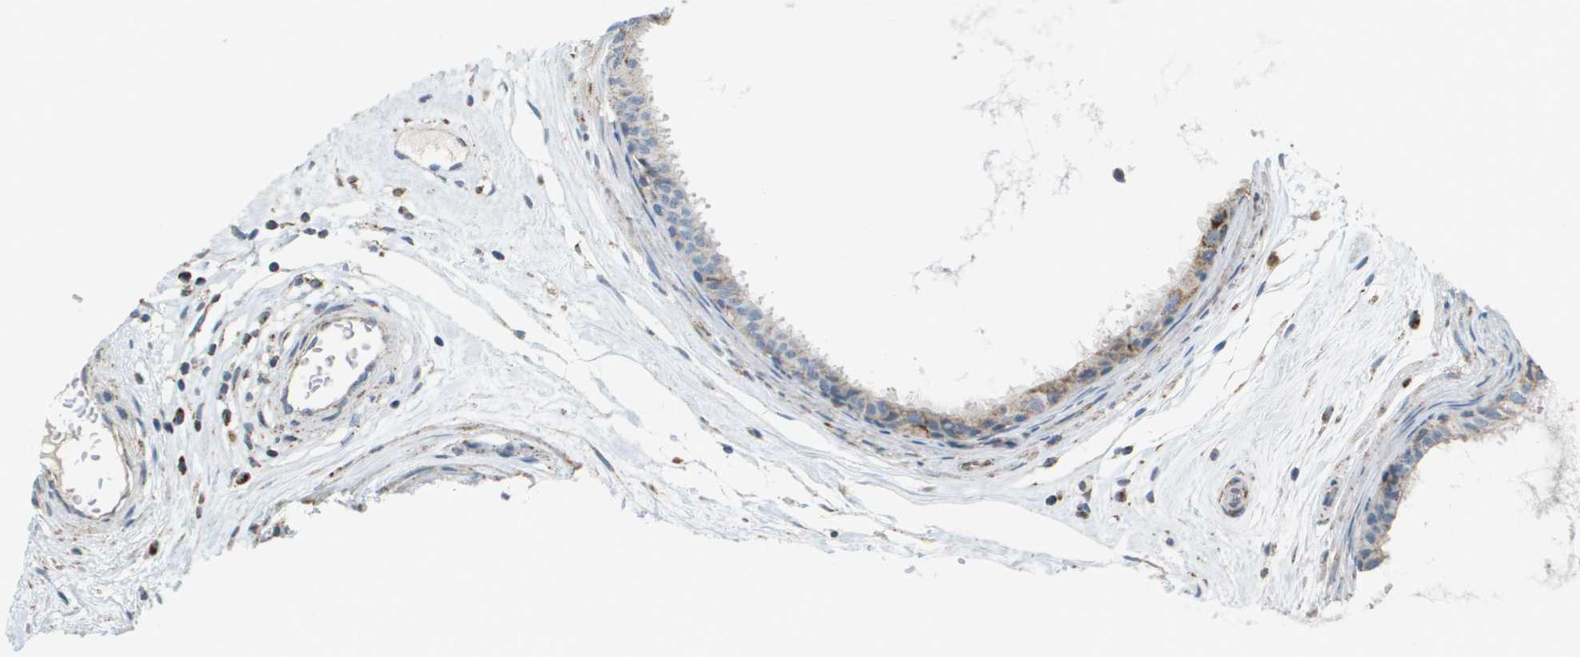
{"staining": {"intensity": "moderate", "quantity": "25%-75%", "location": "cytoplasmic/membranous"}, "tissue": "epididymis", "cell_type": "Glandular cells", "image_type": "normal", "snomed": [{"axis": "morphology", "description": "Normal tissue, NOS"}, {"axis": "morphology", "description": "Inflammation, NOS"}, {"axis": "topography", "description": "Epididymis"}], "caption": "Glandular cells display medium levels of moderate cytoplasmic/membranous positivity in about 25%-75% of cells in benign human epididymis.", "gene": "FH", "patient": {"sex": "male", "age": 85}}